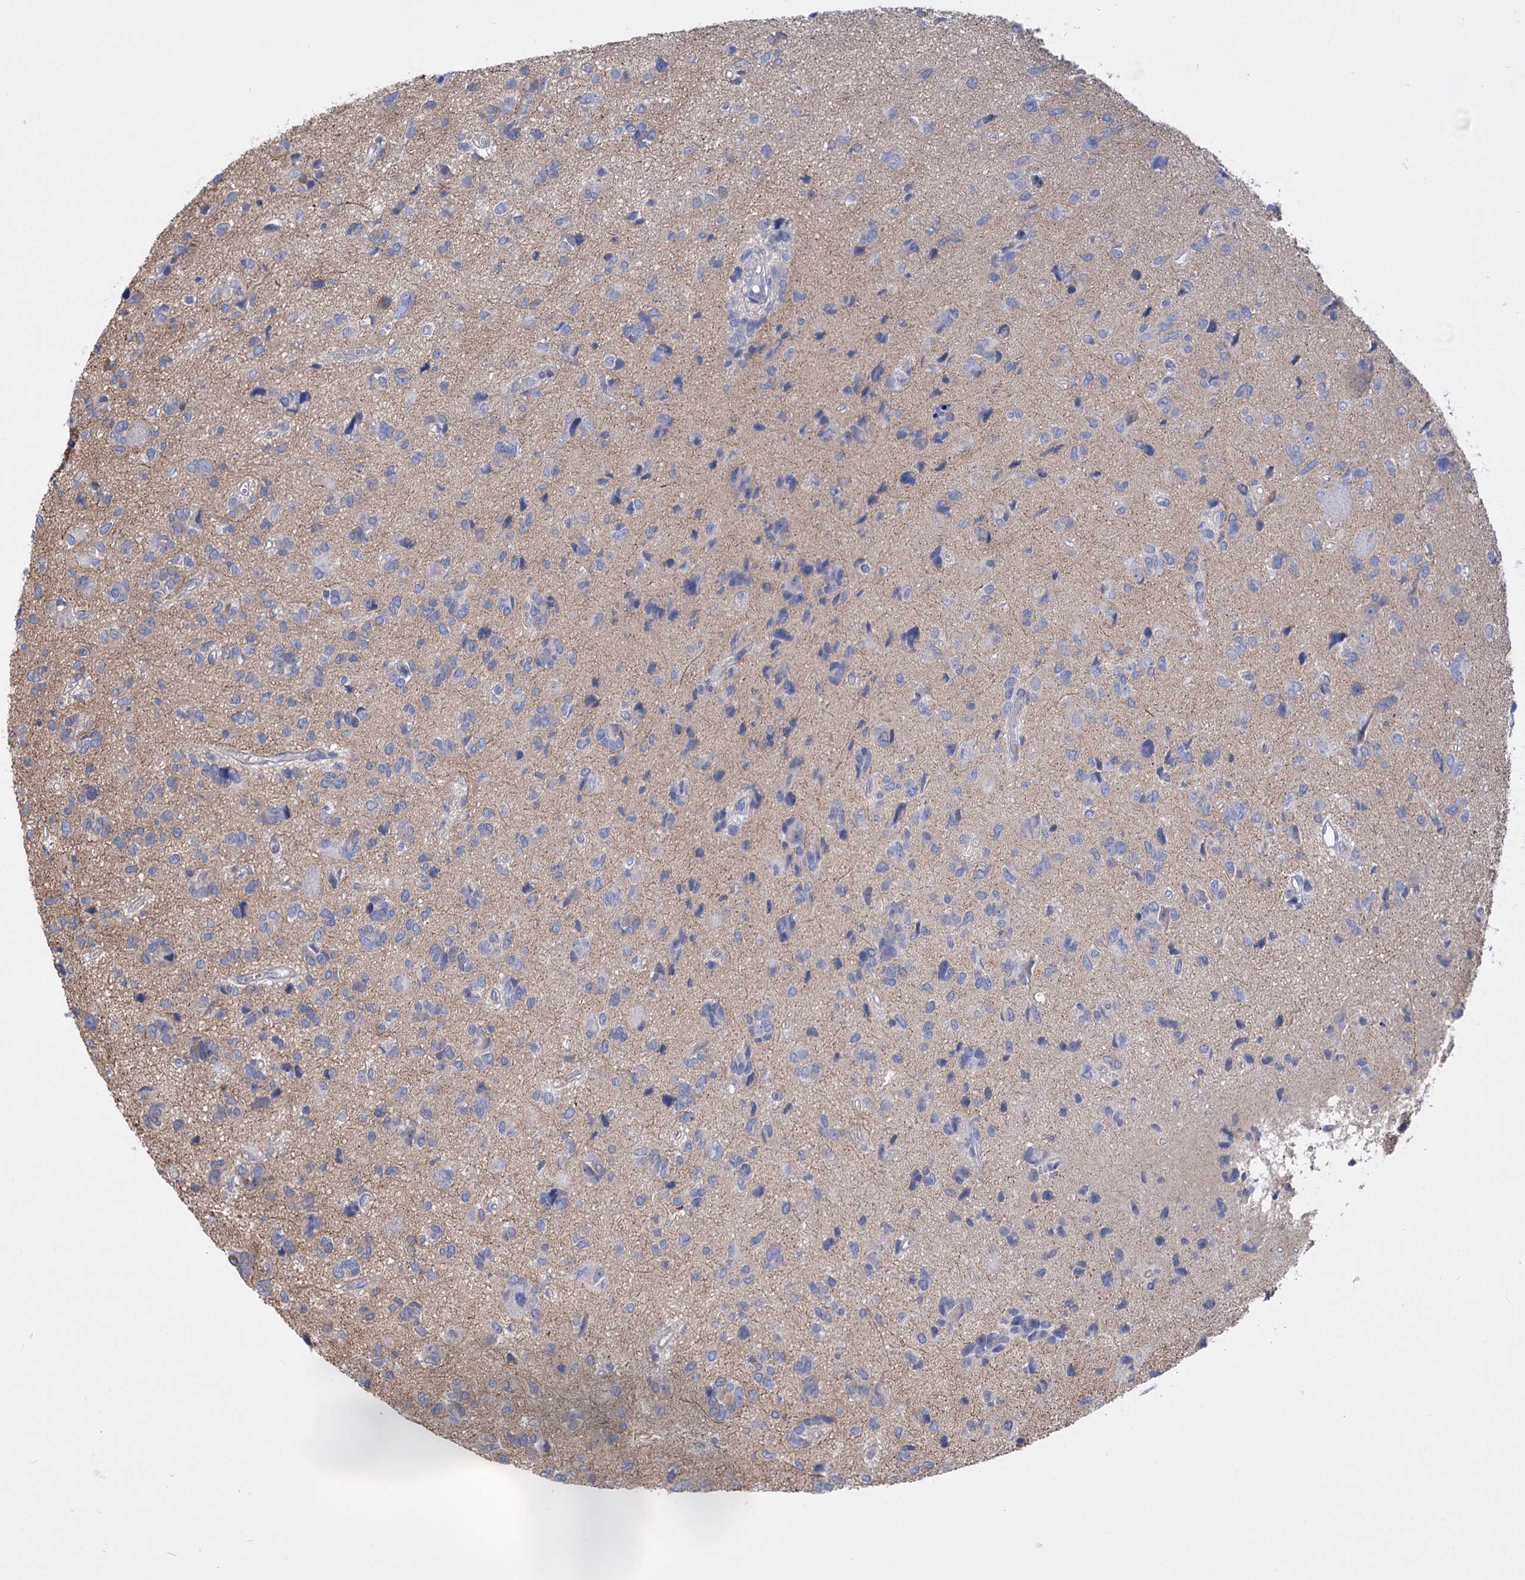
{"staining": {"intensity": "negative", "quantity": "none", "location": "none"}, "tissue": "glioma", "cell_type": "Tumor cells", "image_type": "cancer", "snomed": [{"axis": "morphology", "description": "Glioma, malignant, High grade"}, {"axis": "topography", "description": "Brain"}], "caption": "Tumor cells show no significant expression in malignant high-grade glioma.", "gene": "LRRC34", "patient": {"sex": "female", "age": 59}}